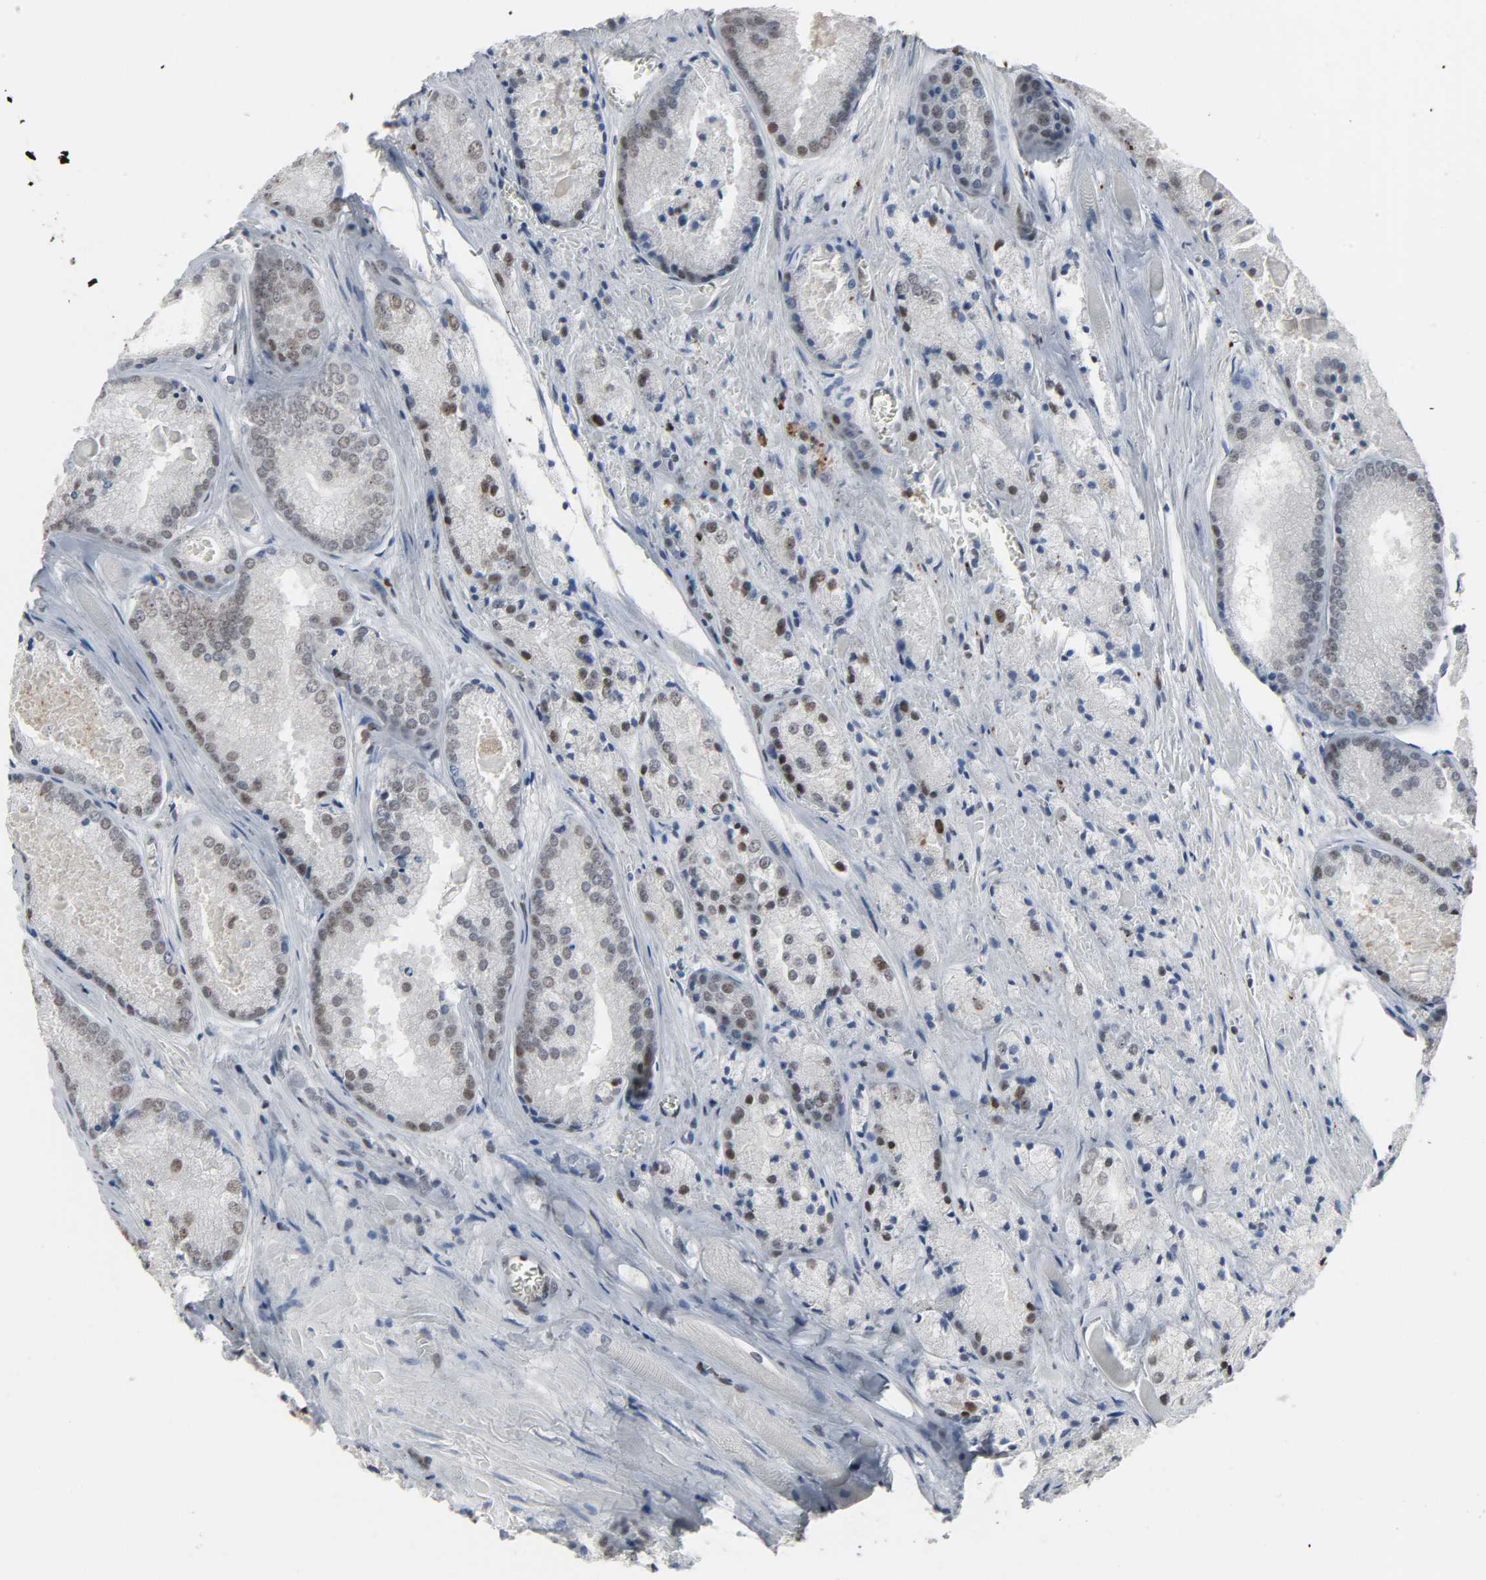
{"staining": {"intensity": "weak", "quantity": "<25%", "location": "nuclear"}, "tissue": "prostate cancer", "cell_type": "Tumor cells", "image_type": "cancer", "snomed": [{"axis": "morphology", "description": "Adenocarcinoma, Low grade"}, {"axis": "topography", "description": "Prostate"}], "caption": "Immunohistochemistry (IHC) micrograph of neoplastic tissue: human prostate cancer (low-grade adenocarcinoma) stained with DAB reveals no significant protein expression in tumor cells. (Brightfield microscopy of DAB (3,3'-diaminobenzidine) immunohistochemistry (IHC) at high magnification).", "gene": "DAZAP1", "patient": {"sex": "male", "age": 64}}